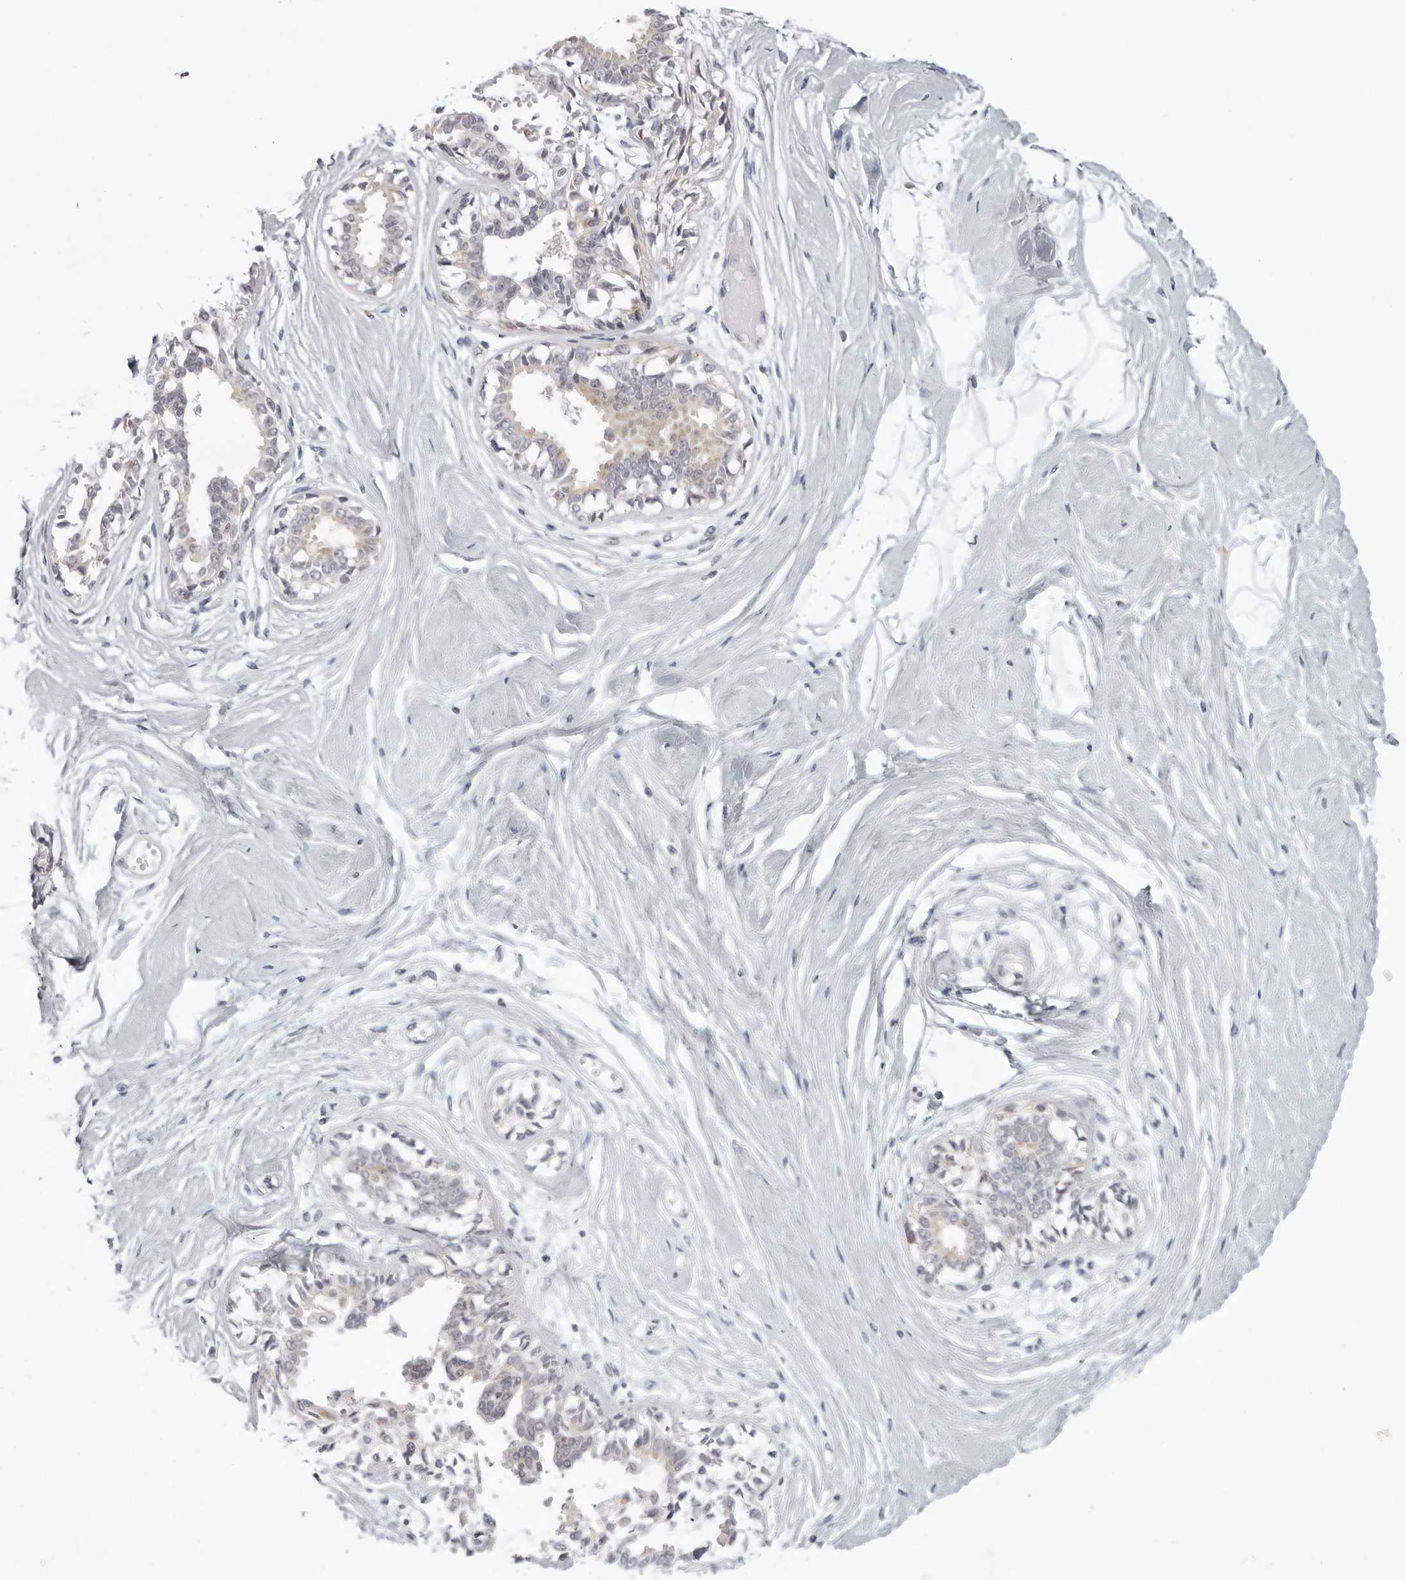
{"staining": {"intensity": "negative", "quantity": "none", "location": "none"}, "tissue": "breast", "cell_type": "Adipocytes", "image_type": "normal", "snomed": [{"axis": "morphology", "description": "Normal tissue, NOS"}, {"axis": "topography", "description": "Breast"}], "caption": "IHC micrograph of benign breast stained for a protein (brown), which reveals no staining in adipocytes. (Brightfield microscopy of DAB (3,3'-diaminobenzidine) immunohistochemistry at high magnification).", "gene": "SUGCT", "patient": {"sex": "female", "age": 45}}